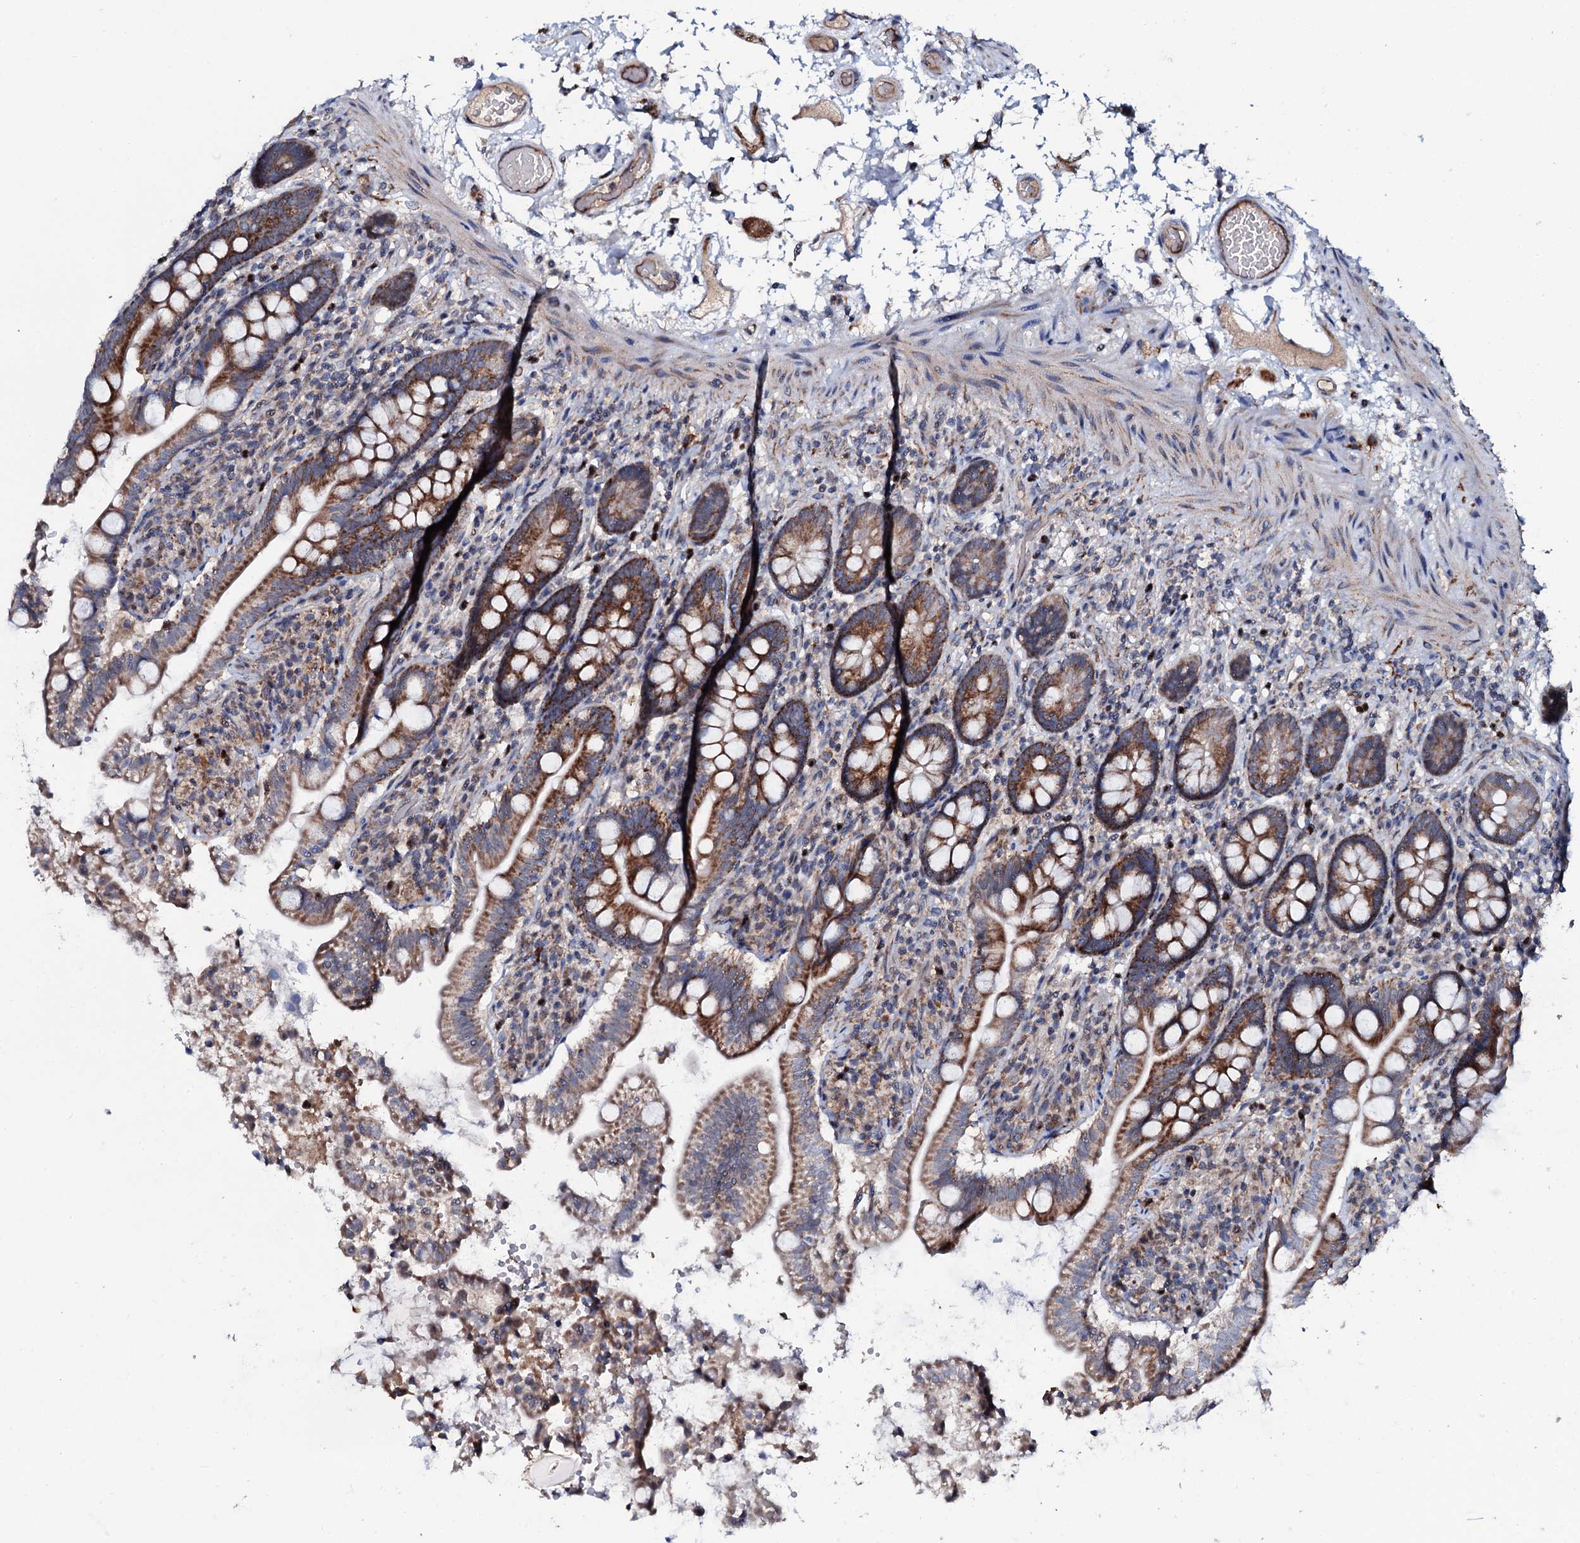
{"staining": {"intensity": "strong", "quantity": ">75%", "location": "cytoplasmic/membranous"}, "tissue": "small intestine", "cell_type": "Glandular cells", "image_type": "normal", "snomed": [{"axis": "morphology", "description": "Normal tissue, NOS"}, {"axis": "topography", "description": "Small intestine"}], "caption": "Immunohistochemical staining of unremarkable small intestine shows strong cytoplasmic/membranous protein expression in about >75% of glandular cells. The staining was performed using DAB (3,3'-diaminobenzidine) to visualize the protein expression in brown, while the nuclei were stained in blue with hematoxylin (Magnification: 20x).", "gene": "PPP1R3D", "patient": {"sex": "female", "age": 64}}